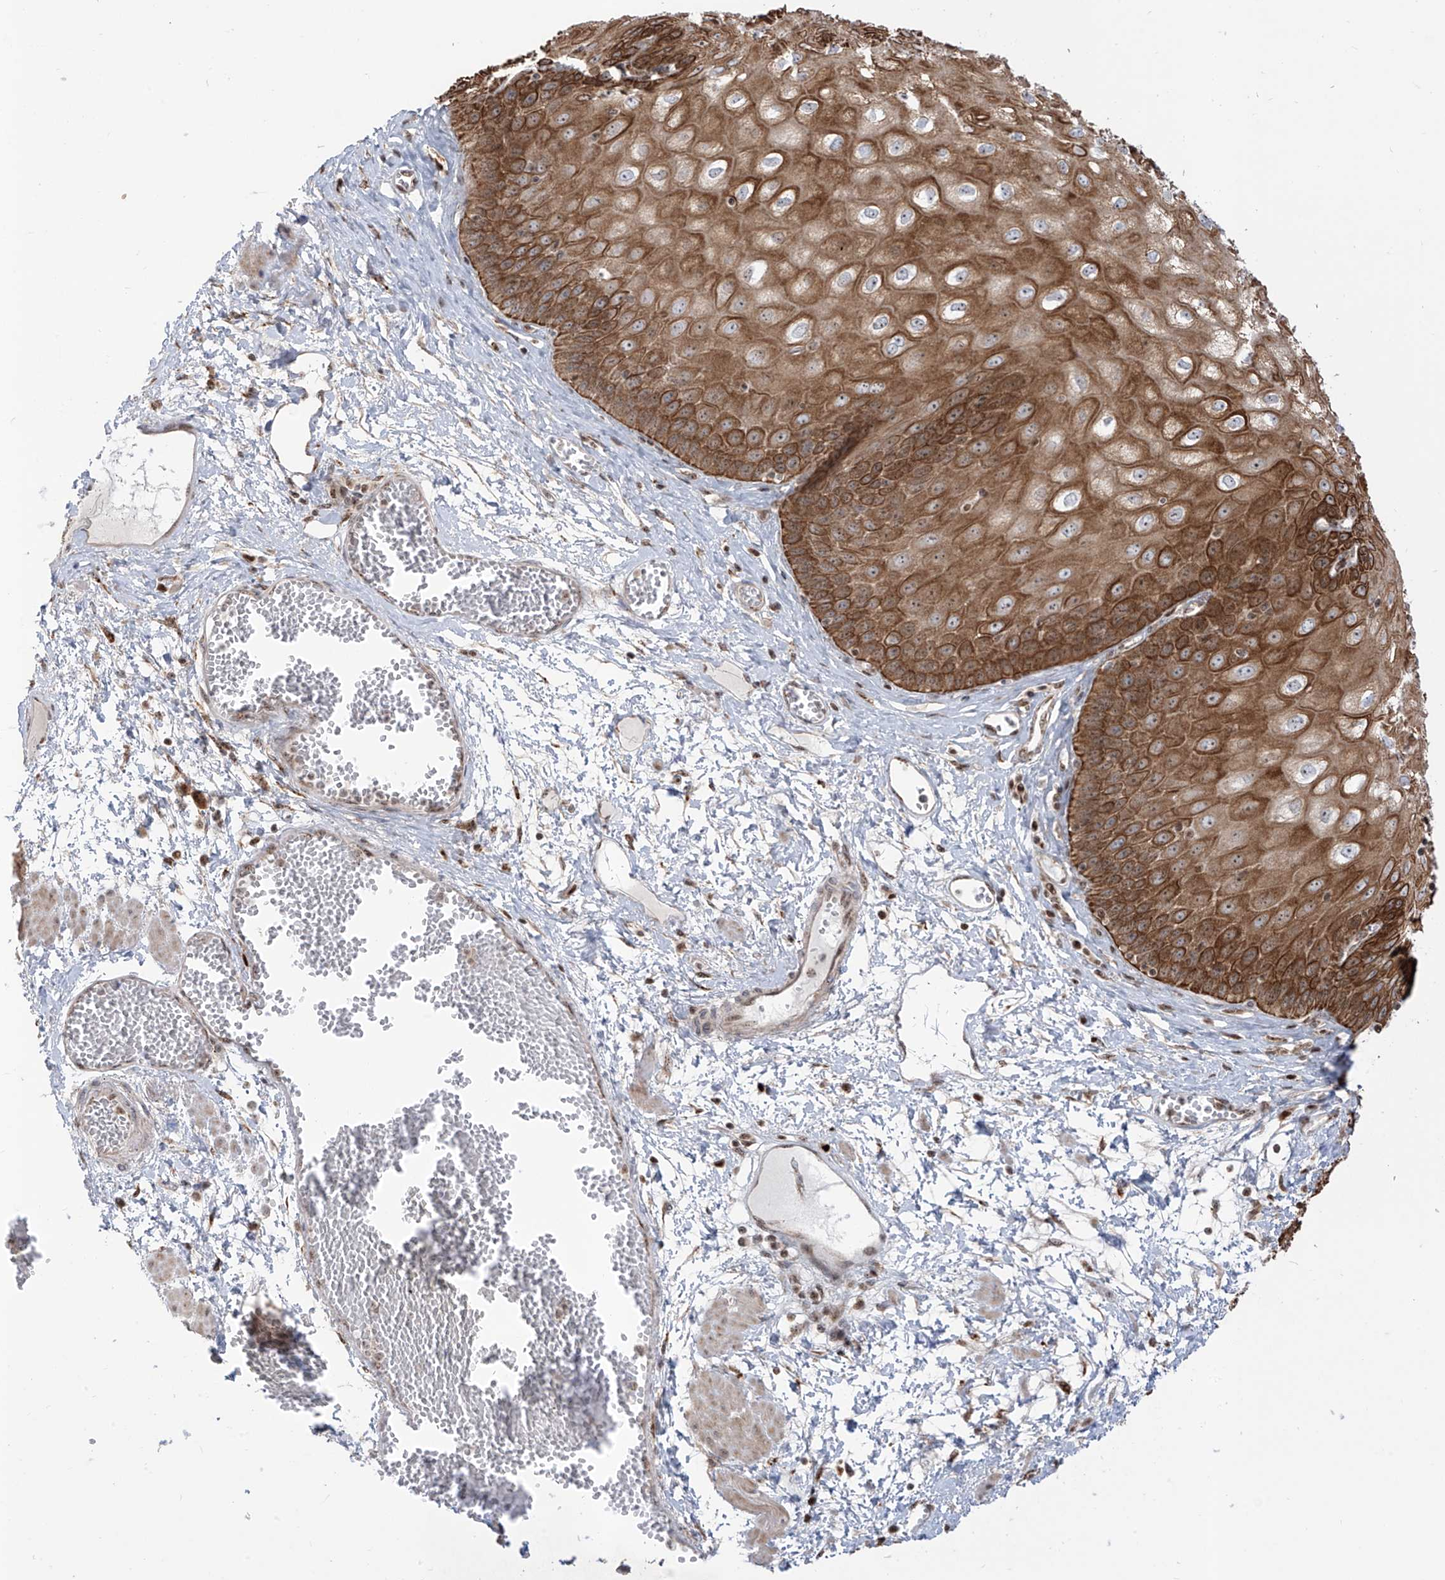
{"staining": {"intensity": "moderate", "quantity": ">75%", "location": "cytoplasmic/membranous"}, "tissue": "esophagus", "cell_type": "Squamous epithelial cells", "image_type": "normal", "snomed": [{"axis": "morphology", "description": "Normal tissue, NOS"}, {"axis": "topography", "description": "Esophagus"}], "caption": "High-power microscopy captured an IHC micrograph of benign esophagus, revealing moderate cytoplasmic/membranous expression in approximately >75% of squamous epithelial cells. The protein is stained brown, and the nuclei are stained in blue (DAB (3,3'-diaminobenzidine) IHC with brightfield microscopy, high magnification).", "gene": "ZBTB8A", "patient": {"sex": "male", "age": 60}}